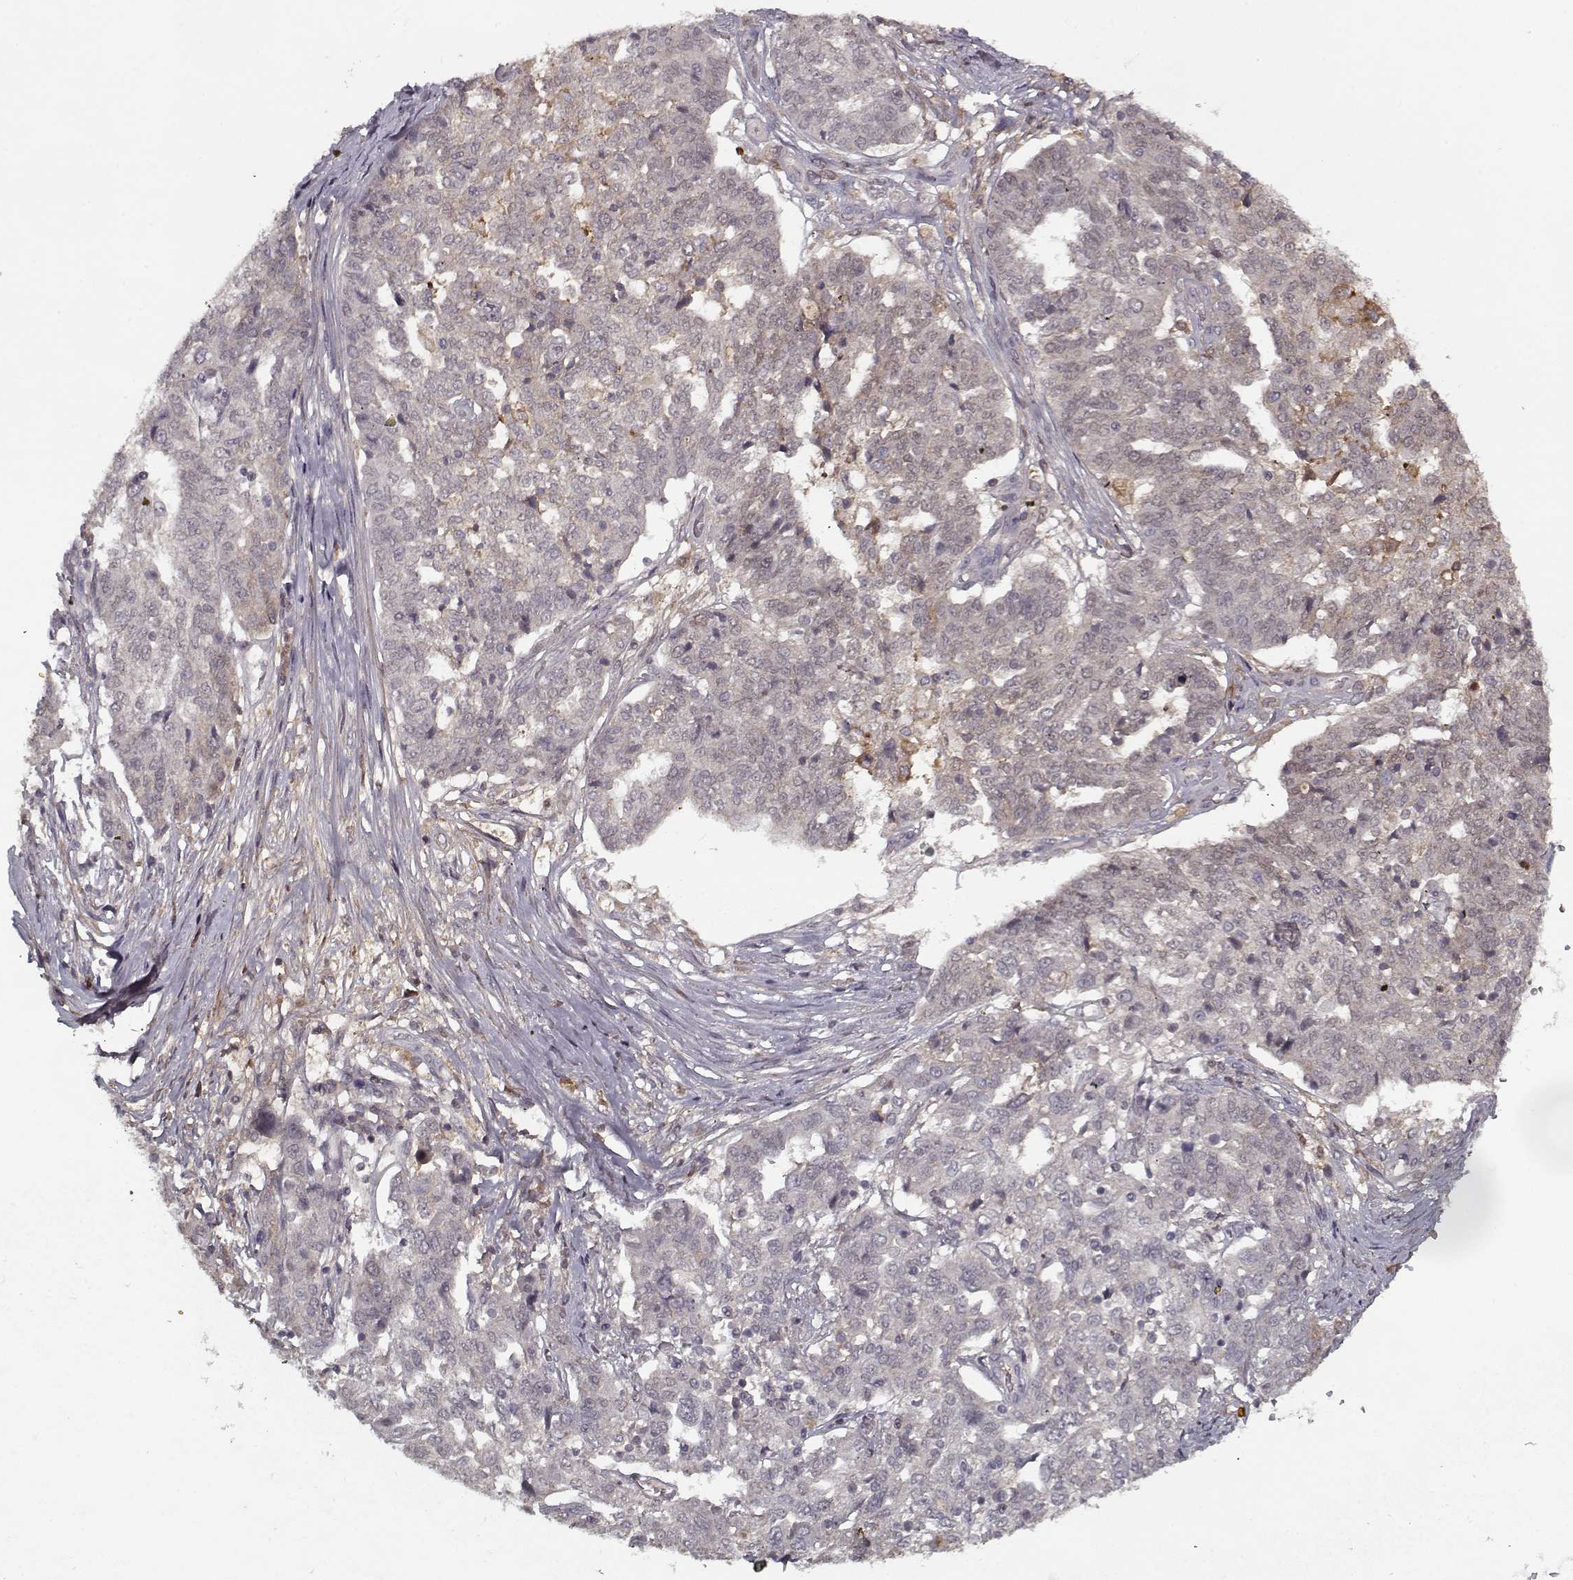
{"staining": {"intensity": "negative", "quantity": "none", "location": "none"}, "tissue": "ovarian cancer", "cell_type": "Tumor cells", "image_type": "cancer", "snomed": [{"axis": "morphology", "description": "Cystadenocarcinoma, serous, NOS"}, {"axis": "topography", "description": "Ovary"}], "caption": "Tumor cells show no significant positivity in ovarian serous cystadenocarcinoma.", "gene": "AFM", "patient": {"sex": "female", "age": 67}}